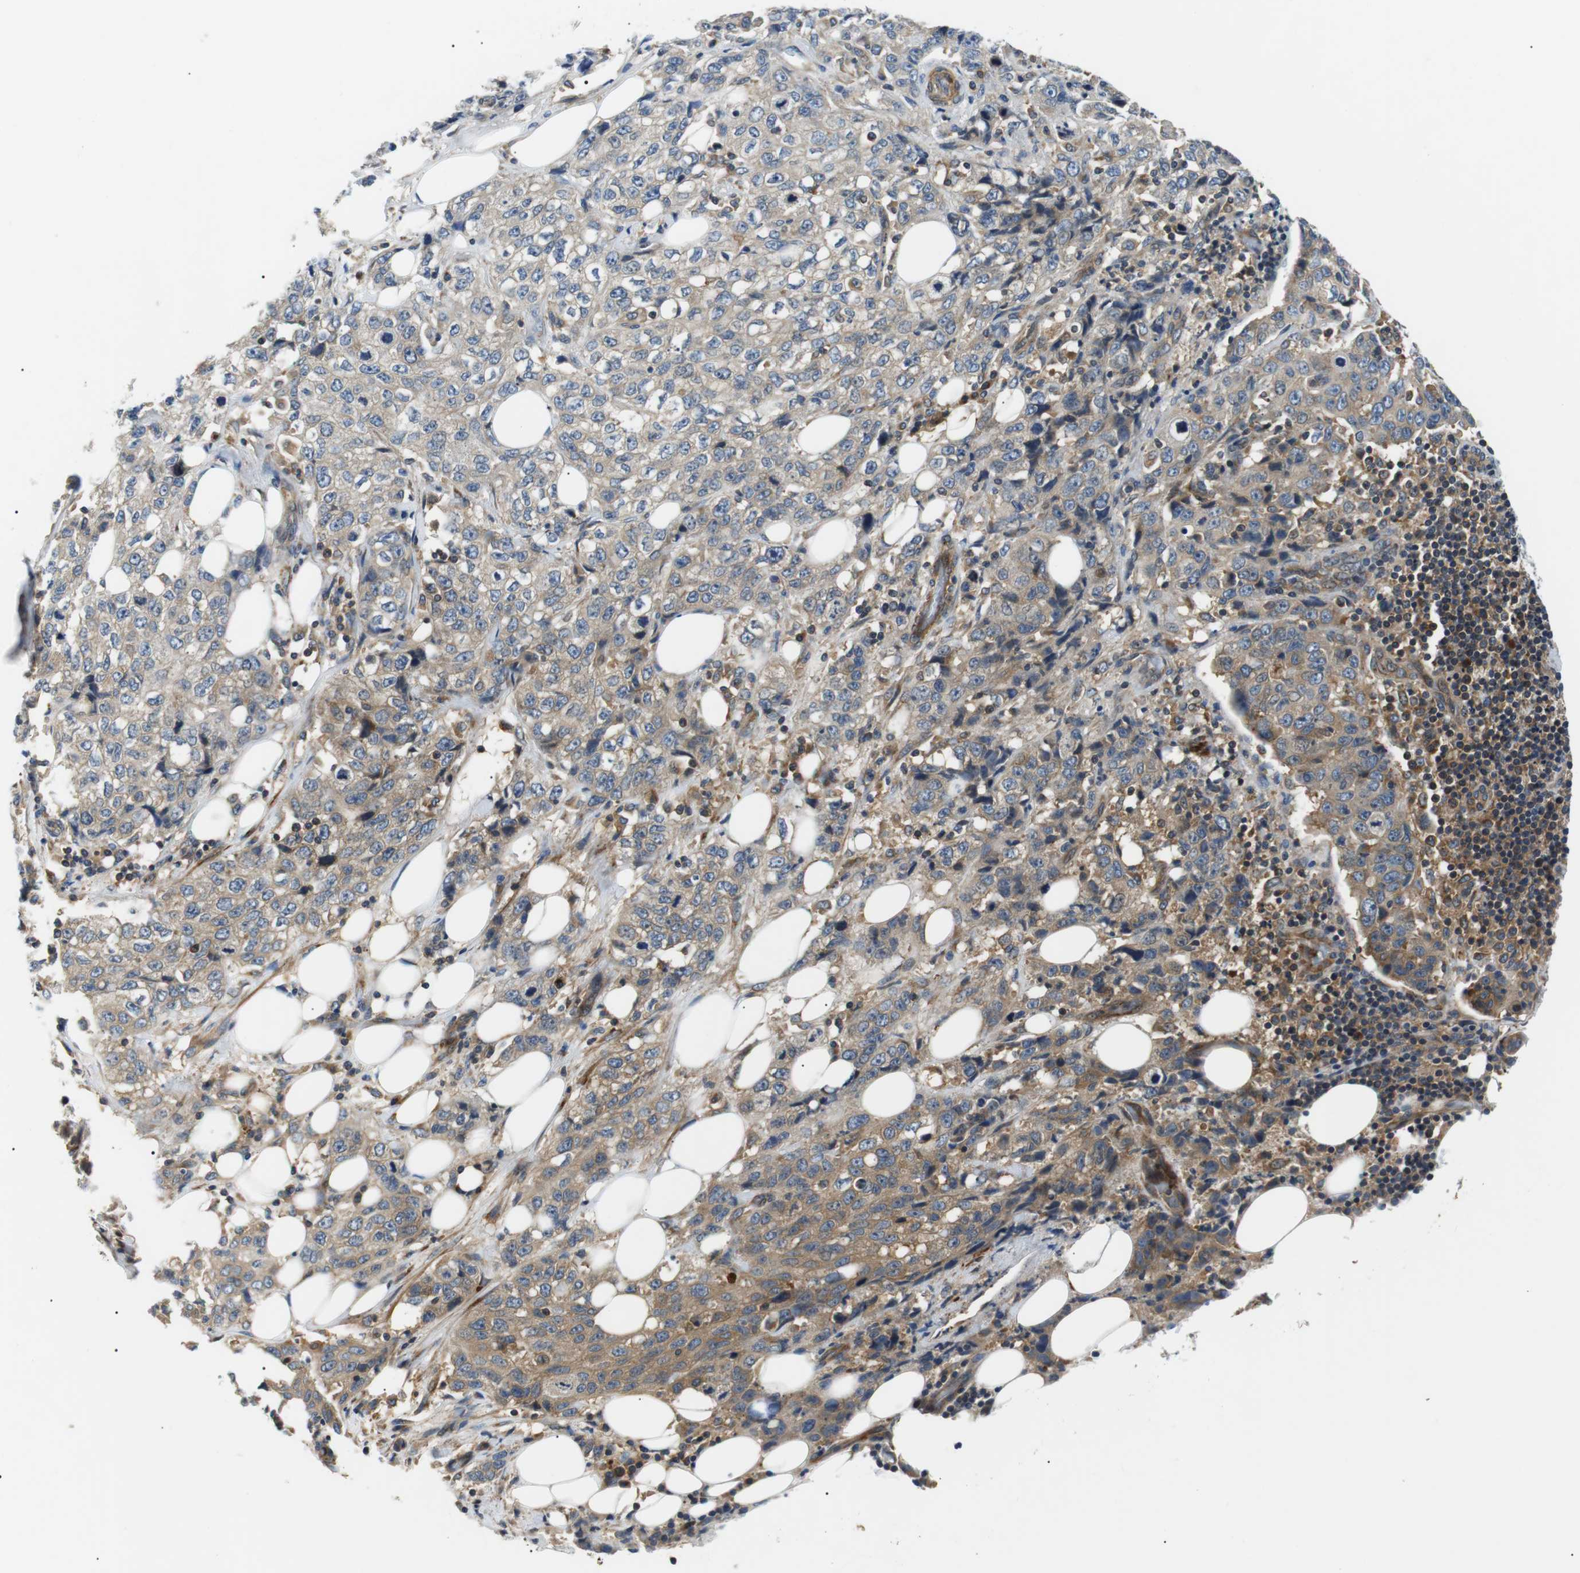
{"staining": {"intensity": "weak", "quantity": "25%-75%", "location": "cytoplasmic/membranous"}, "tissue": "stomach cancer", "cell_type": "Tumor cells", "image_type": "cancer", "snomed": [{"axis": "morphology", "description": "Adenocarcinoma, NOS"}, {"axis": "topography", "description": "Stomach"}], "caption": "The histopathology image displays staining of adenocarcinoma (stomach), revealing weak cytoplasmic/membranous protein staining (brown color) within tumor cells.", "gene": "DIPK1A", "patient": {"sex": "male", "age": 48}}